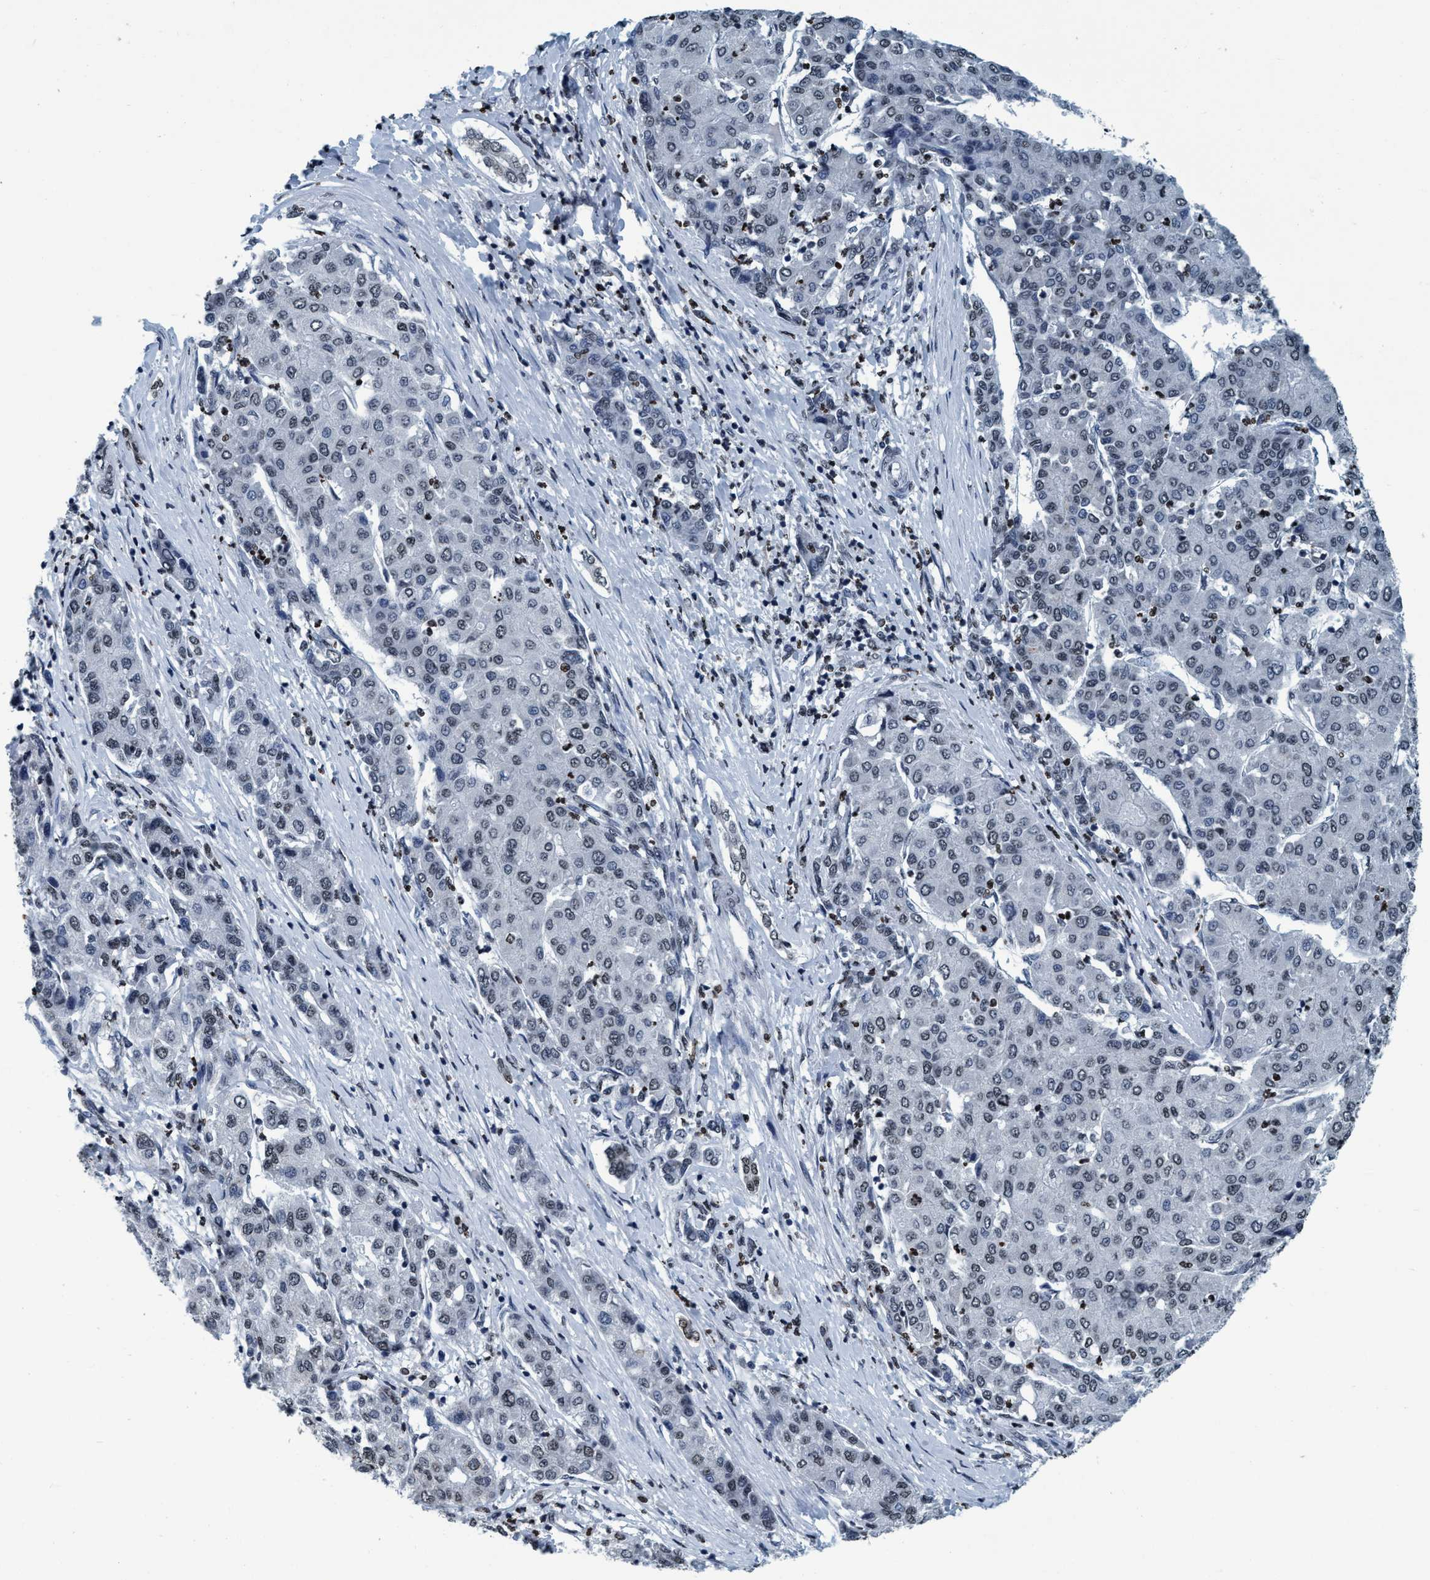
{"staining": {"intensity": "weak", "quantity": "<25%", "location": "nuclear"}, "tissue": "liver cancer", "cell_type": "Tumor cells", "image_type": "cancer", "snomed": [{"axis": "morphology", "description": "Carcinoma, Hepatocellular, NOS"}, {"axis": "topography", "description": "Liver"}], "caption": "Immunohistochemical staining of human liver cancer reveals no significant expression in tumor cells.", "gene": "CCNE2", "patient": {"sex": "male", "age": 65}}